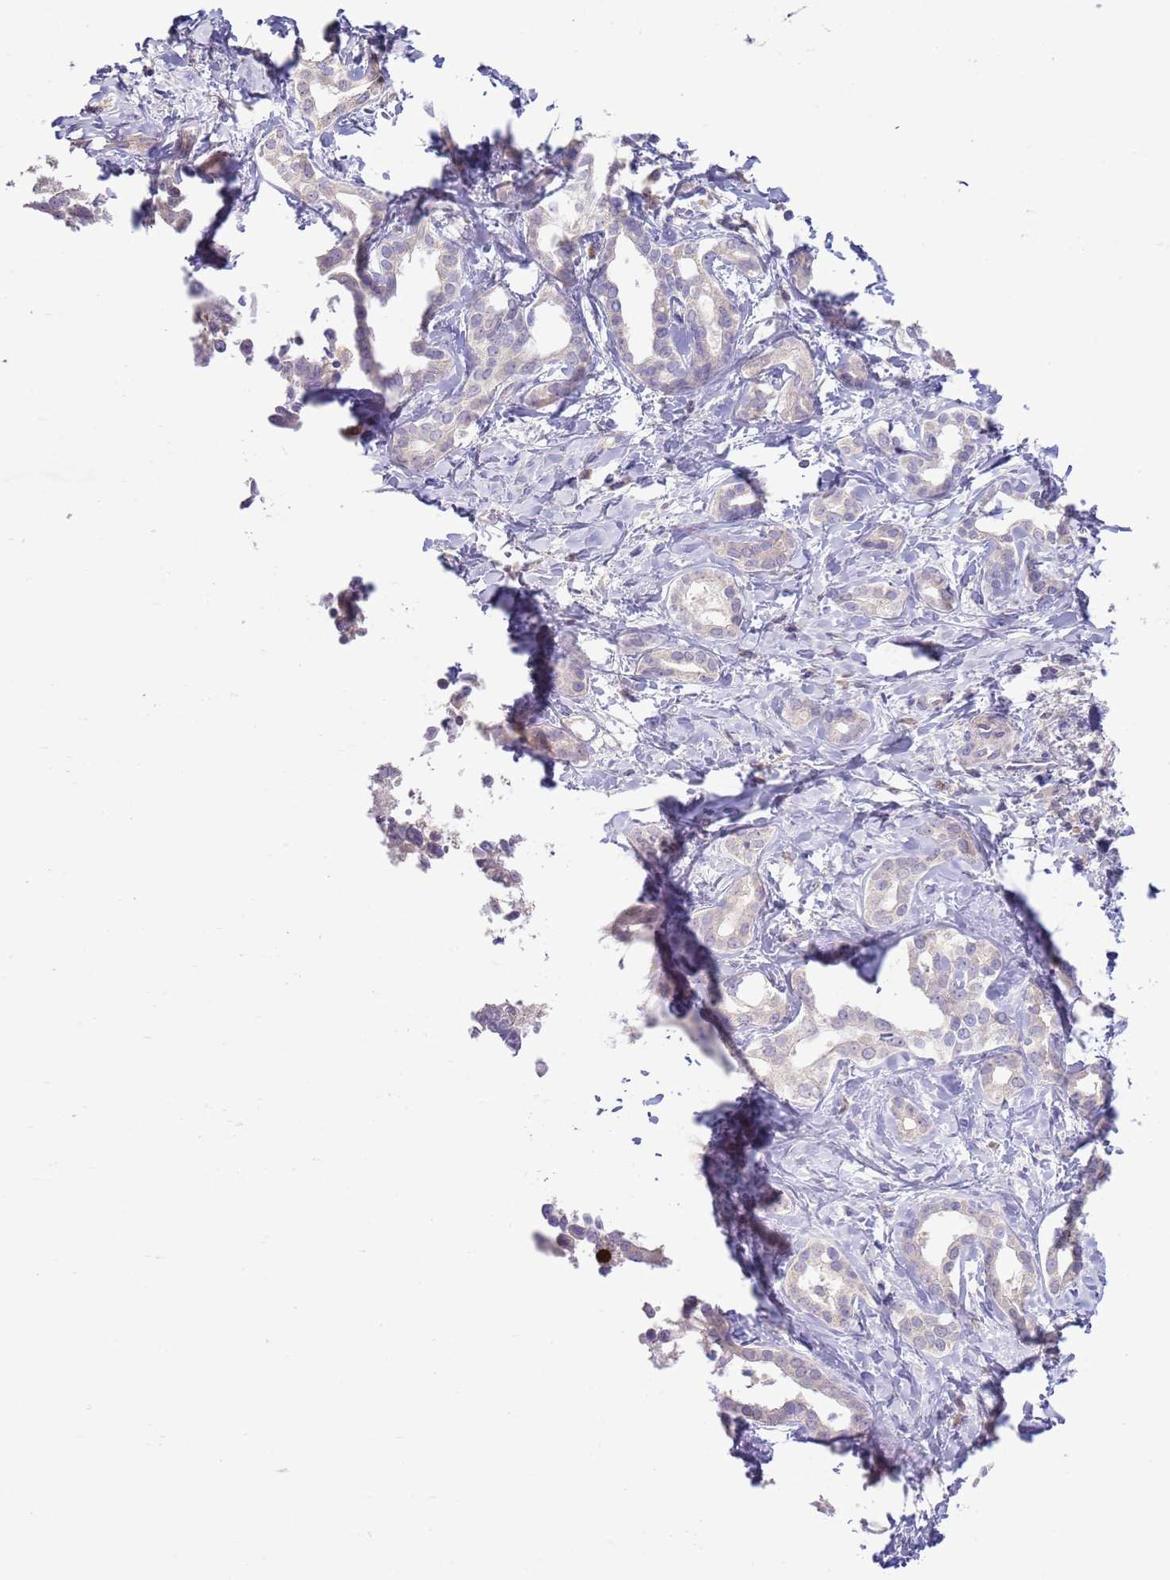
{"staining": {"intensity": "negative", "quantity": "none", "location": "none"}, "tissue": "liver cancer", "cell_type": "Tumor cells", "image_type": "cancer", "snomed": [{"axis": "morphology", "description": "Cholangiocarcinoma"}, {"axis": "topography", "description": "Liver"}], "caption": "Micrograph shows no significant protein positivity in tumor cells of liver cancer (cholangiocarcinoma).", "gene": "IL2RG", "patient": {"sex": "female", "age": 77}}